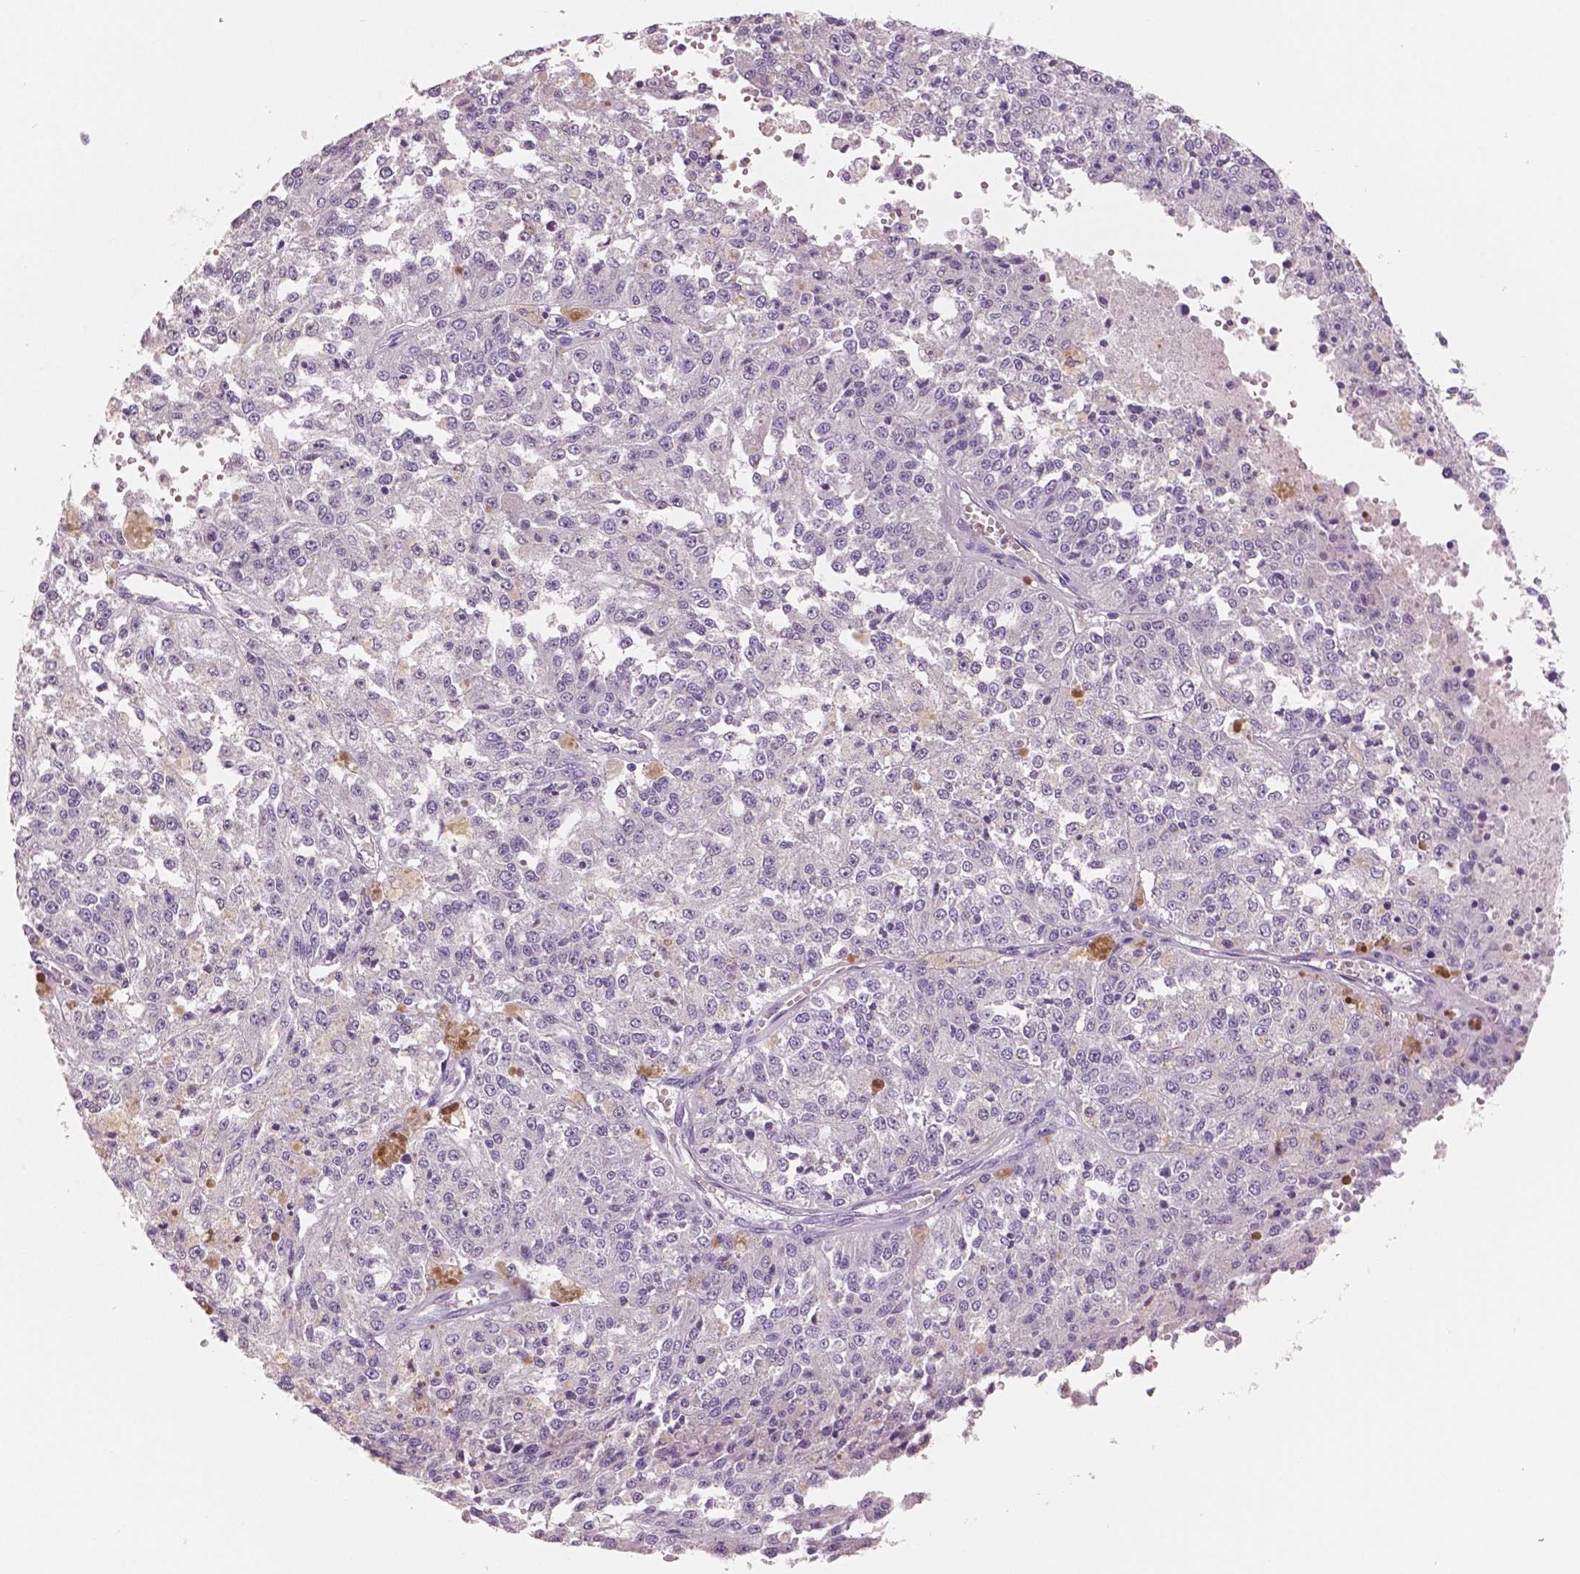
{"staining": {"intensity": "negative", "quantity": "none", "location": "none"}, "tissue": "melanoma", "cell_type": "Tumor cells", "image_type": "cancer", "snomed": [{"axis": "morphology", "description": "Malignant melanoma, Metastatic site"}, {"axis": "topography", "description": "Lymph node"}], "caption": "DAB immunohistochemical staining of human melanoma demonstrates no significant staining in tumor cells.", "gene": "NECAB2", "patient": {"sex": "female", "age": 64}}